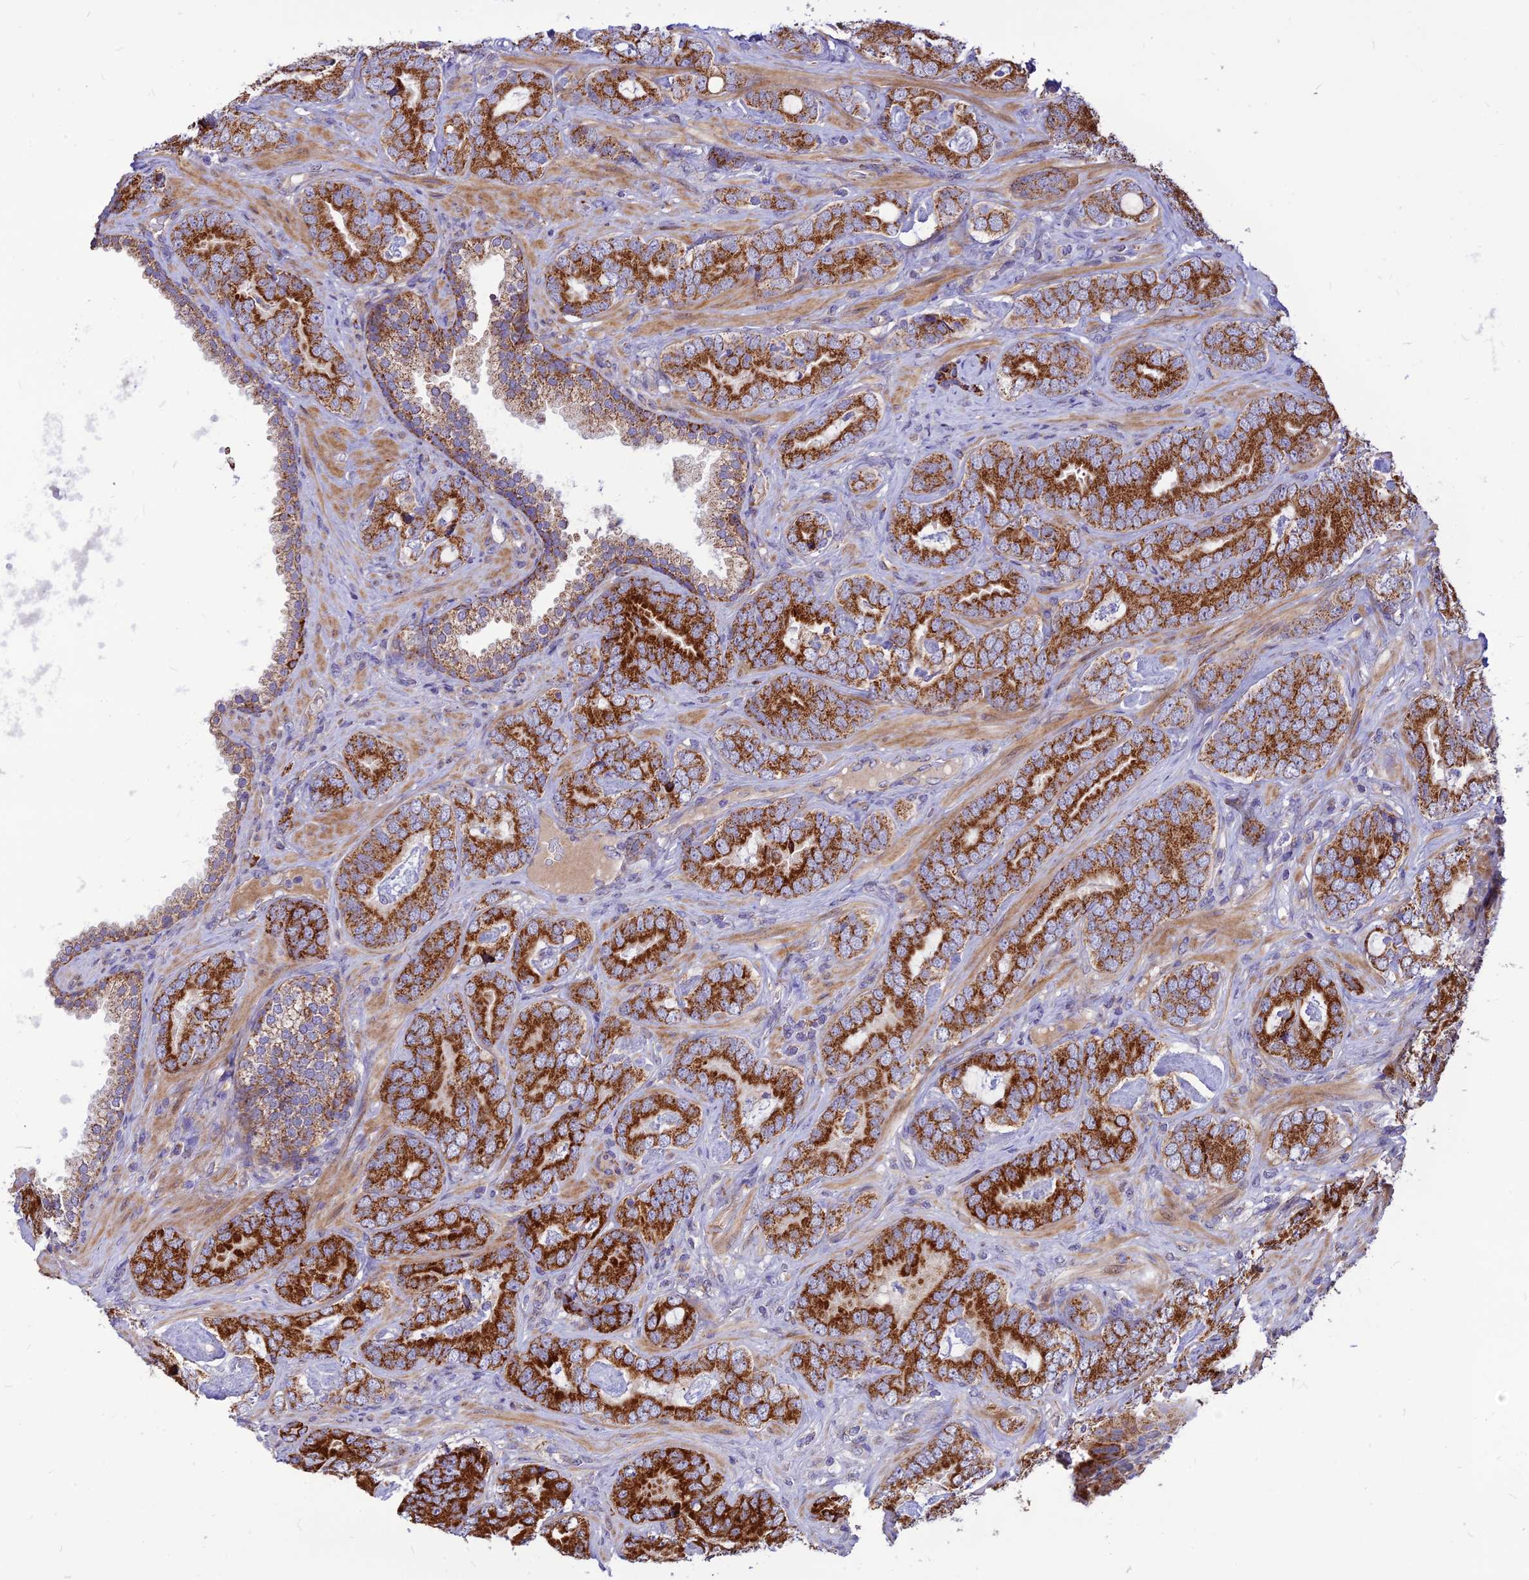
{"staining": {"intensity": "strong", "quantity": ">75%", "location": "cytoplasmic/membranous"}, "tissue": "prostate cancer", "cell_type": "Tumor cells", "image_type": "cancer", "snomed": [{"axis": "morphology", "description": "Adenocarcinoma, High grade"}, {"axis": "topography", "description": "Prostate"}], "caption": "This is an image of immunohistochemistry (IHC) staining of prostate cancer, which shows strong expression in the cytoplasmic/membranous of tumor cells.", "gene": "ECI1", "patient": {"sex": "male", "age": 71}}